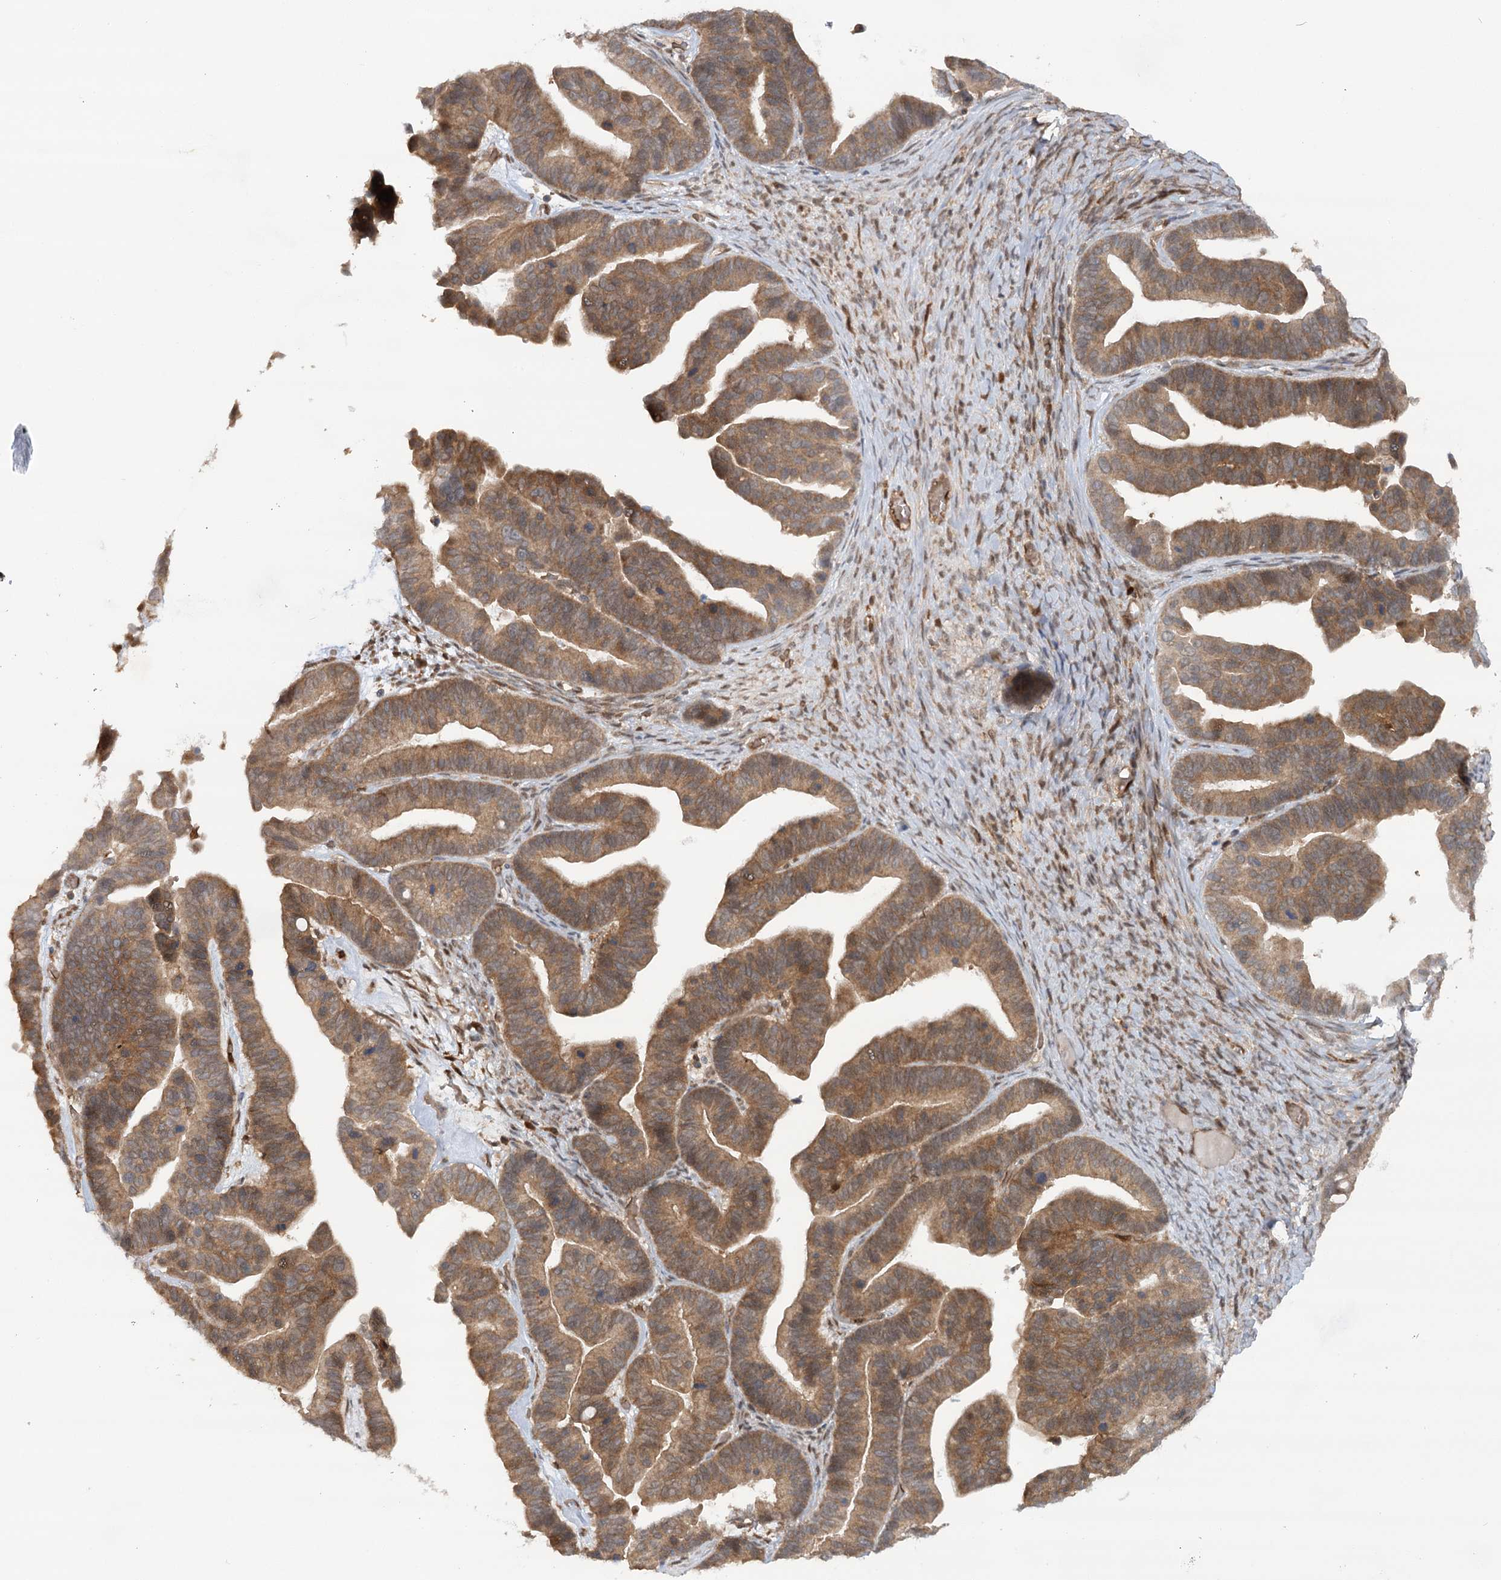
{"staining": {"intensity": "moderate", "quantity": ">75%", "location": "cytoplasmic/membranous"}, "tissue": "ovarian cancer", "cell_type": "Tumor cells", "image_type": "cancer", "snomed": [{"axis": "morphology", "description": "Cystadenocarcinoma, serous, NOS"}, {"axis": "topography", "description": "Ovary"}], "caption": "About >75% of tumor cells in ovarian serous cystadenocarcinoma display moderate cytoplasmic/membranous protein positivity as visualized by brown immunohistochemical staining.", "gene": "GBE1", "patient": {"sex": "female", "age": 56}}